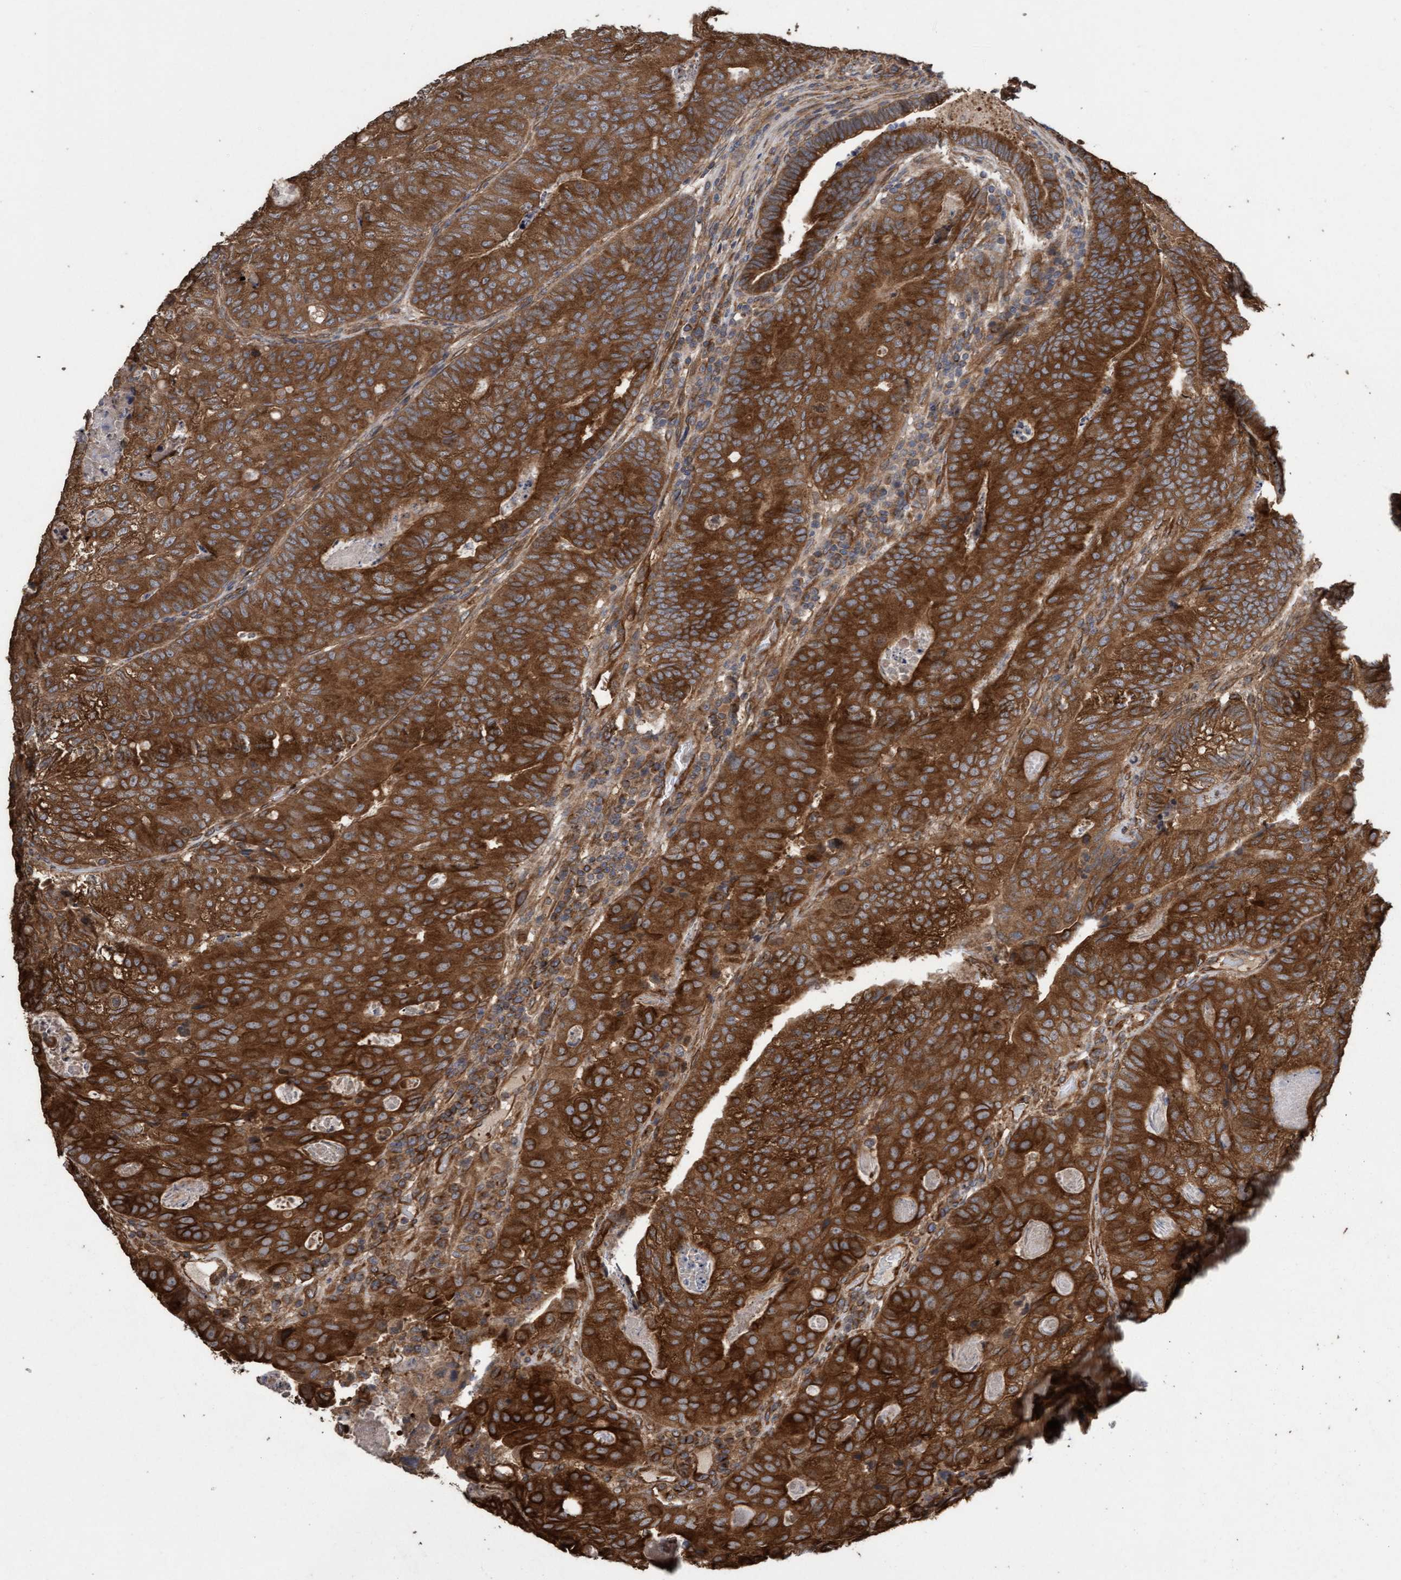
{"staining": {"intensity": "strong", "quantity": ">75%", "location": "cytoplasmic/membranous"}, "tissue": "colorectal cancer", "cell_type": "Tumor cells", "image_type": "cancer", "snomed": [{"axis": "morphology", "description": "Adenocarcinoma, NOS"}, {"axis": "topography", "description": "Colon"}], "caption": "About >75% of tumor cells in colorectal adenocarcinoma demonstrate strong cytoplasmic/membranous protein positivity as visualized by brown immunohistochemical staining.", "gene": "CDC42EP4", "patient": {"sex": "female", "age": 67}}